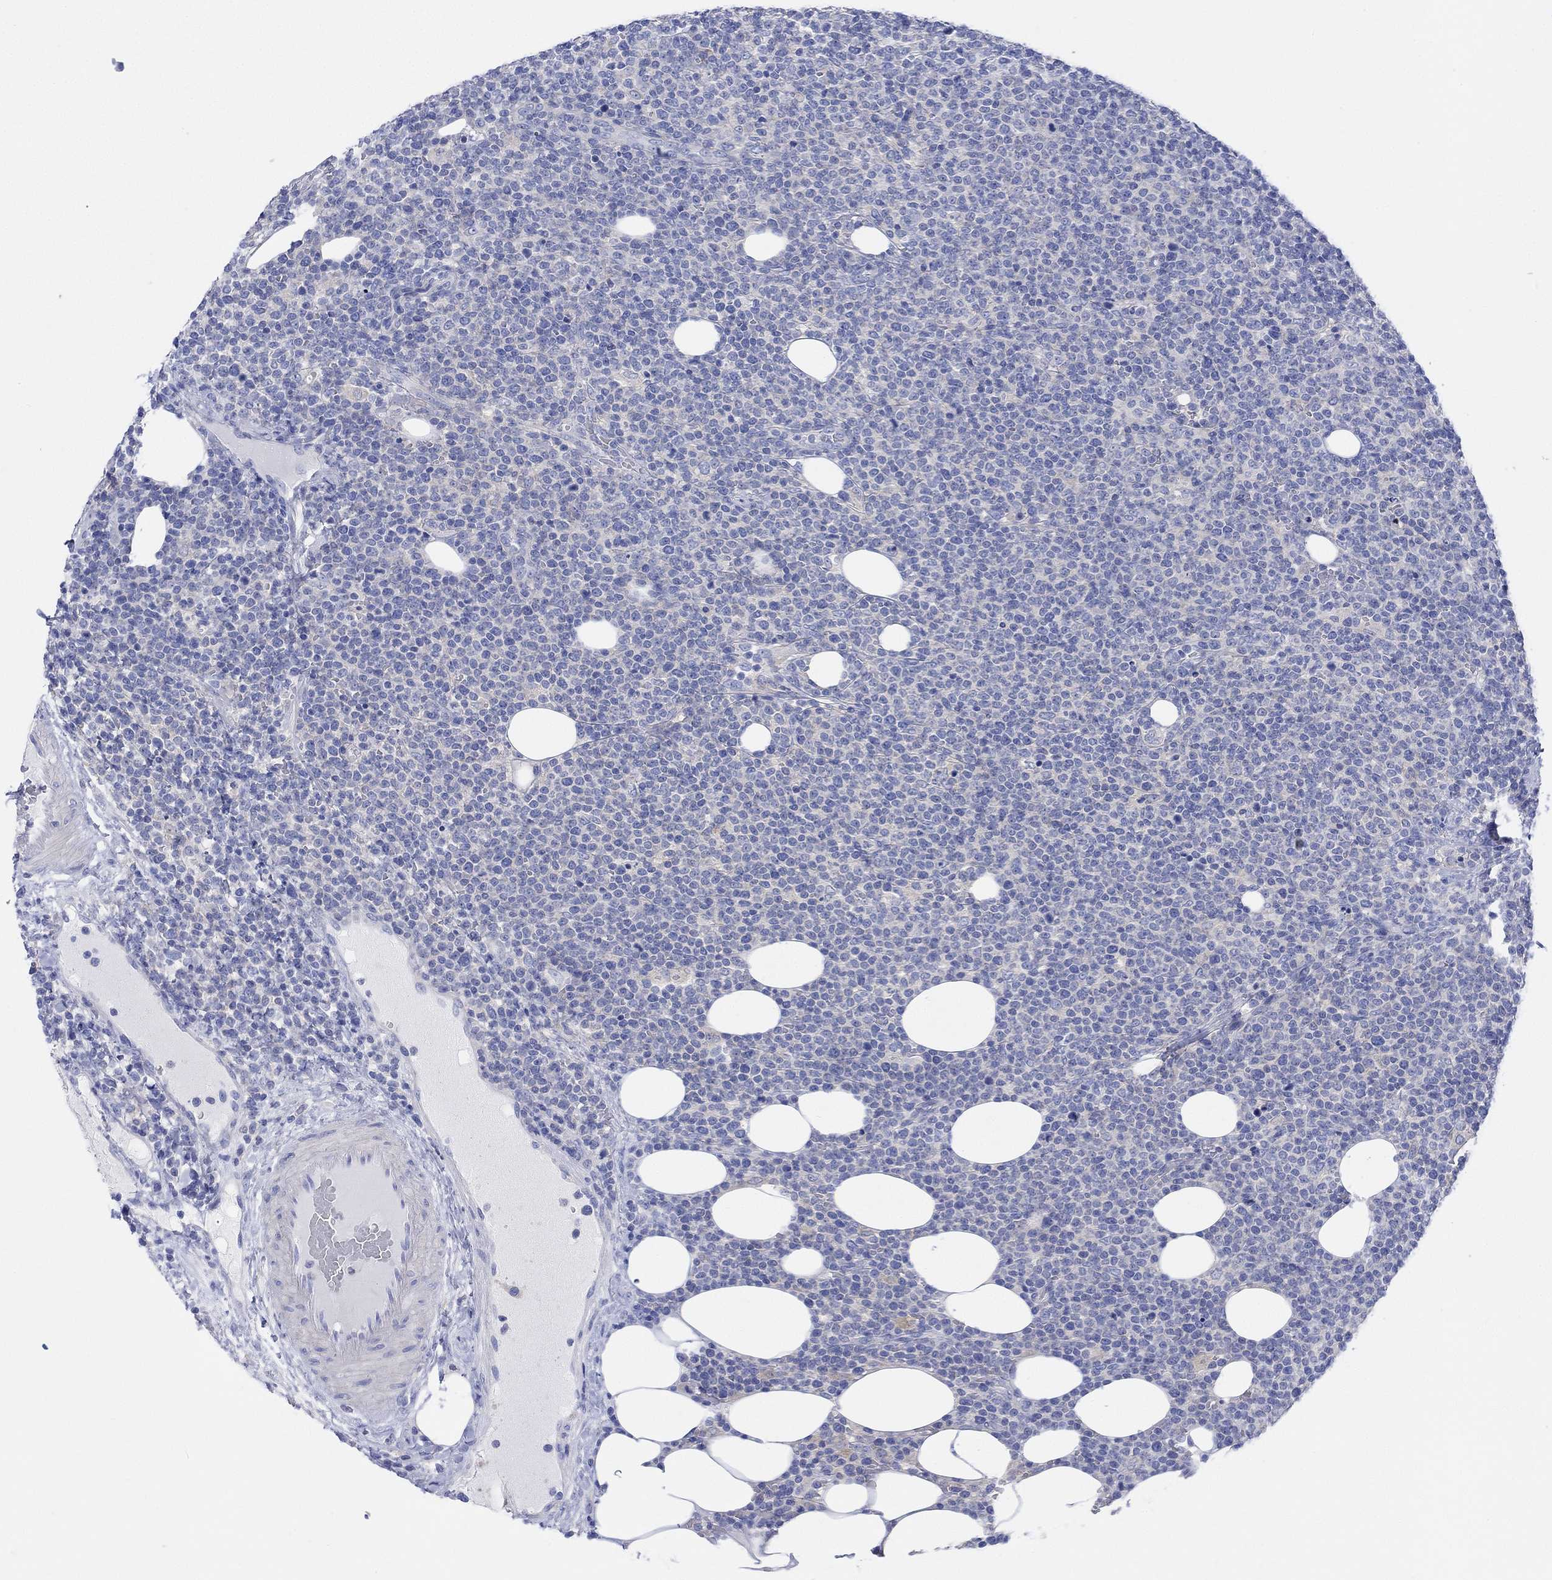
{"staining": {"intensity": "negative", "quantity": "none", "location": "none"}, "tissue": "lymphoma", "cell_type": "Tumor cells", "image_type": "cancer", "snomed": [{"axis": "morphology", "description": "Malignant lymphoma, non-Hodgkin's type, High grade"}, {"axis": "topography", "description": "Lymph node"}], "caption": "High magnification brightfield microscopy of high-grade malignant lymphoma, non-Hodgkin's type stained with DAB (3,3'-diaminobenzidine) (brown) and counterstained with hematoxylin (blue): tumor cells show no significant staining.", "gene": "REEP6", "patient": {"sex": "male", "age": 61}}